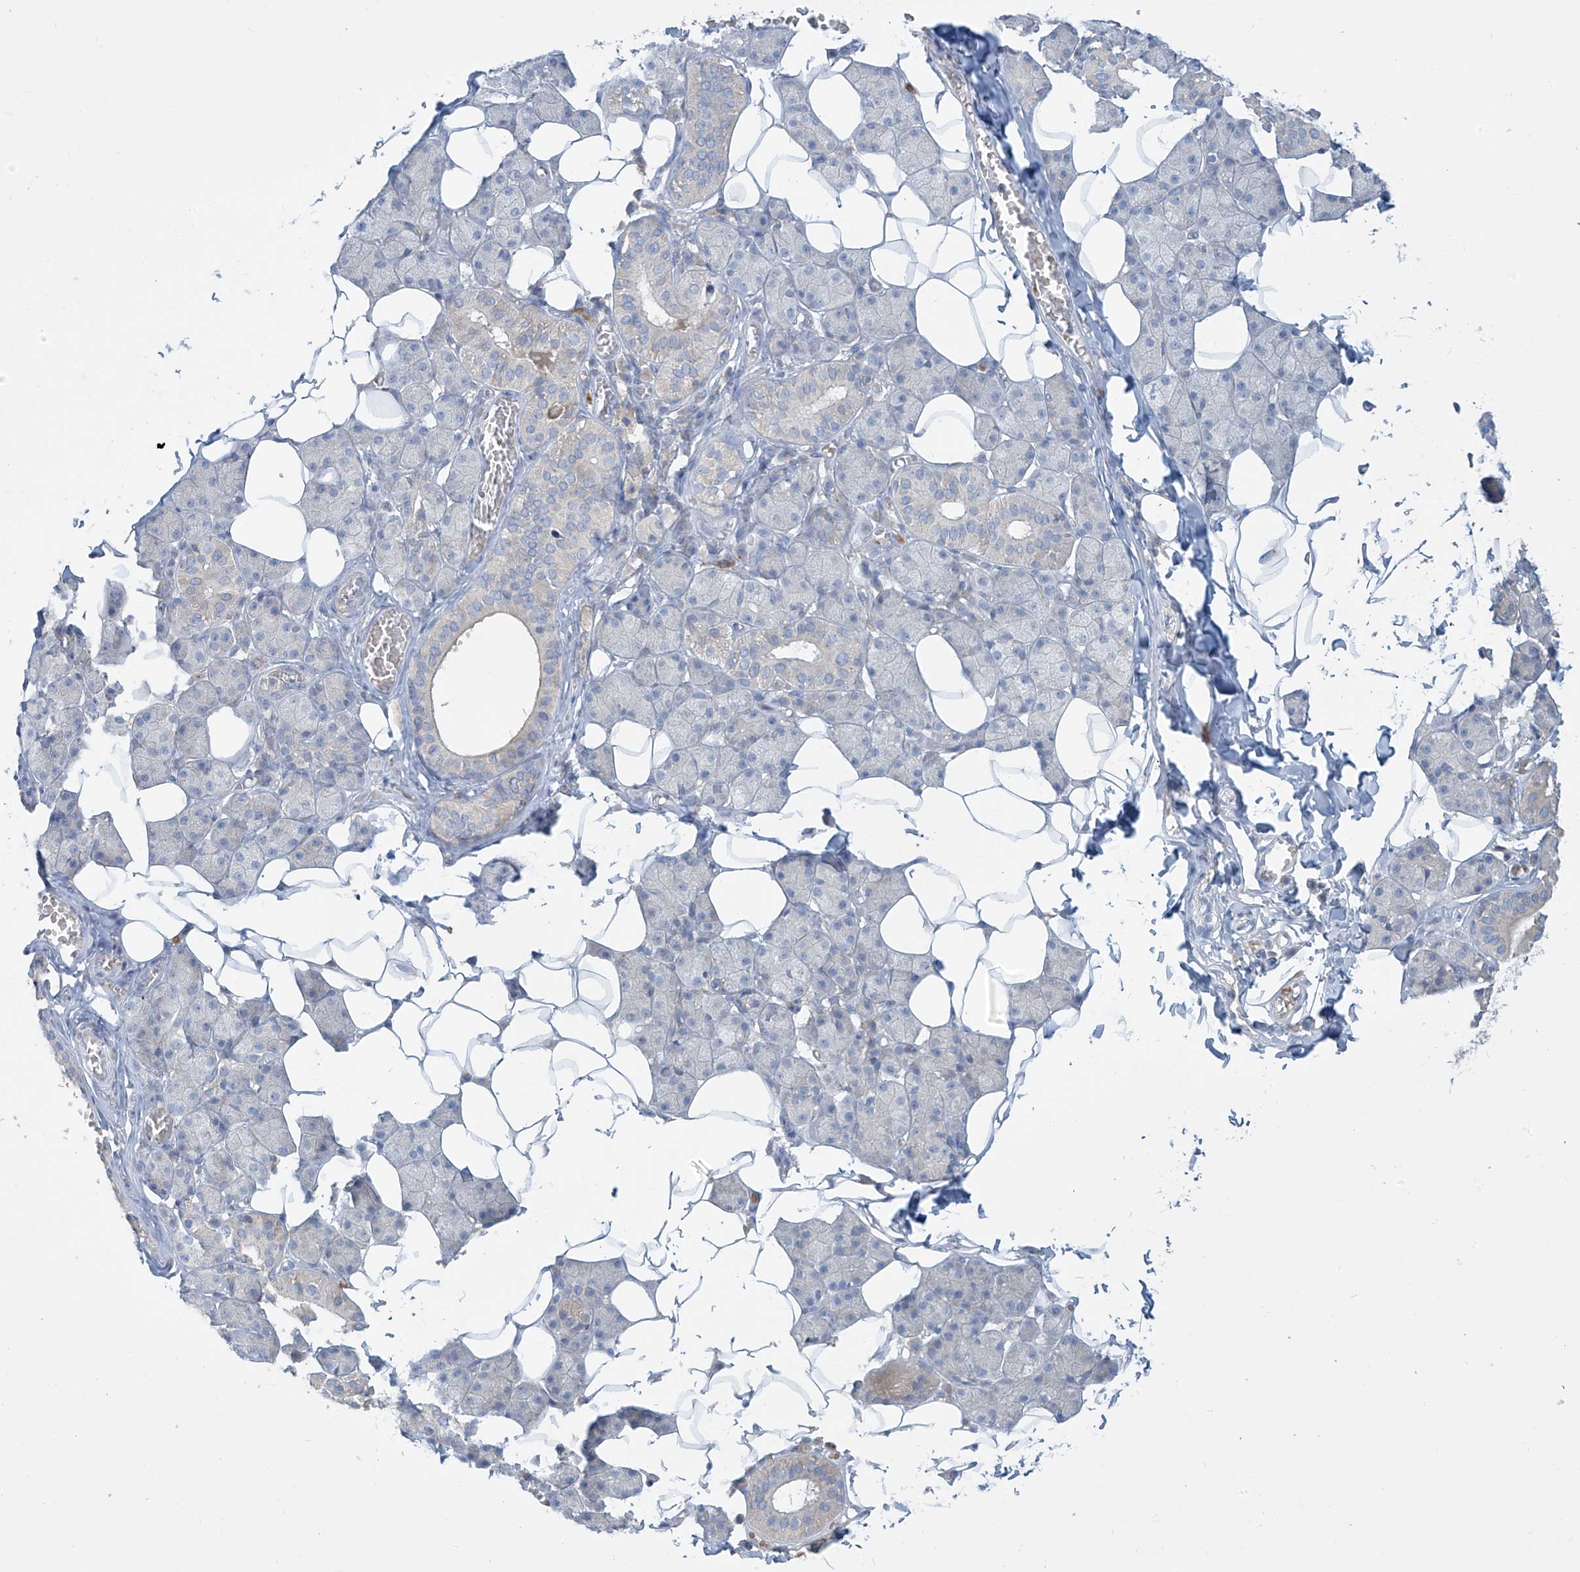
{"staining": {"intensity": "weak", "quantity": "<25%", "location": "cytoplasmic/membranous"}, "tissue": "salivary gland", "cell_type": "Glandular cells", "image_type": "normal", "snomed": [{"axis": "morphology", "description": "Normal tissue, NOS"}, {"axis": "topography", "description": "Salivary gland"}], "caption": "Glandular cells show no significant protein expression in benign salivary gland.", "gene": "DGKQ", "patient": {"sex": "female", "age": 33}}